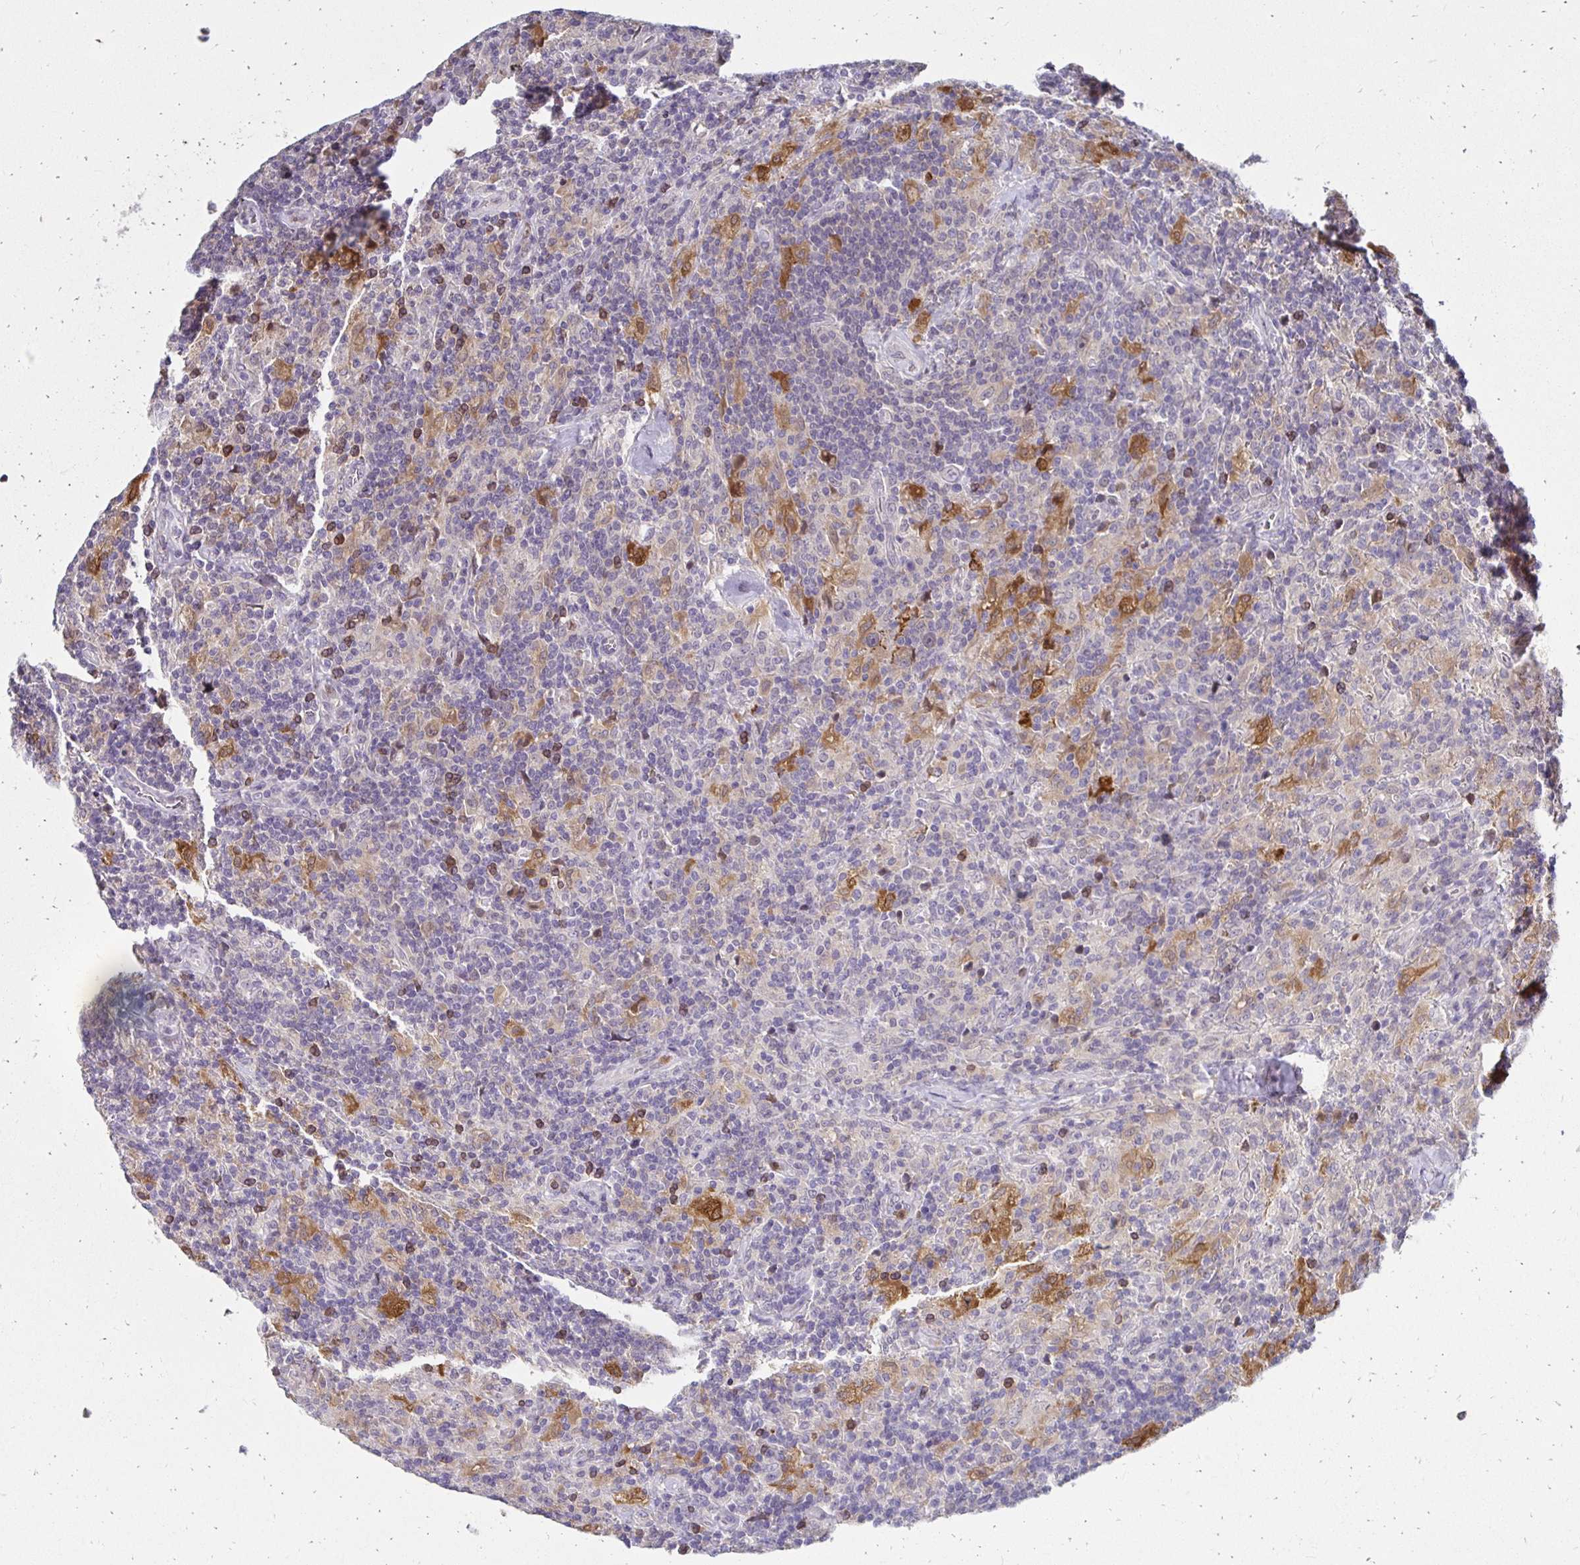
{"staining": {"intensity": "negative", "quantity": "none", "location": "none"}, "tissue": "lymphoma", "cell_type": "Tumor cells", "image_type": "cancer", "snomed": [{"axis": "morphology", "description": "Hodgkin's disease, NOS"}, {"axis": "topography", "description": "Lymph node"}], "caption": "Tumor cells are negative for protein expression in human lymphoma.", "gene": "PADI2", "patient": {"sex": "male", "age": 70}}